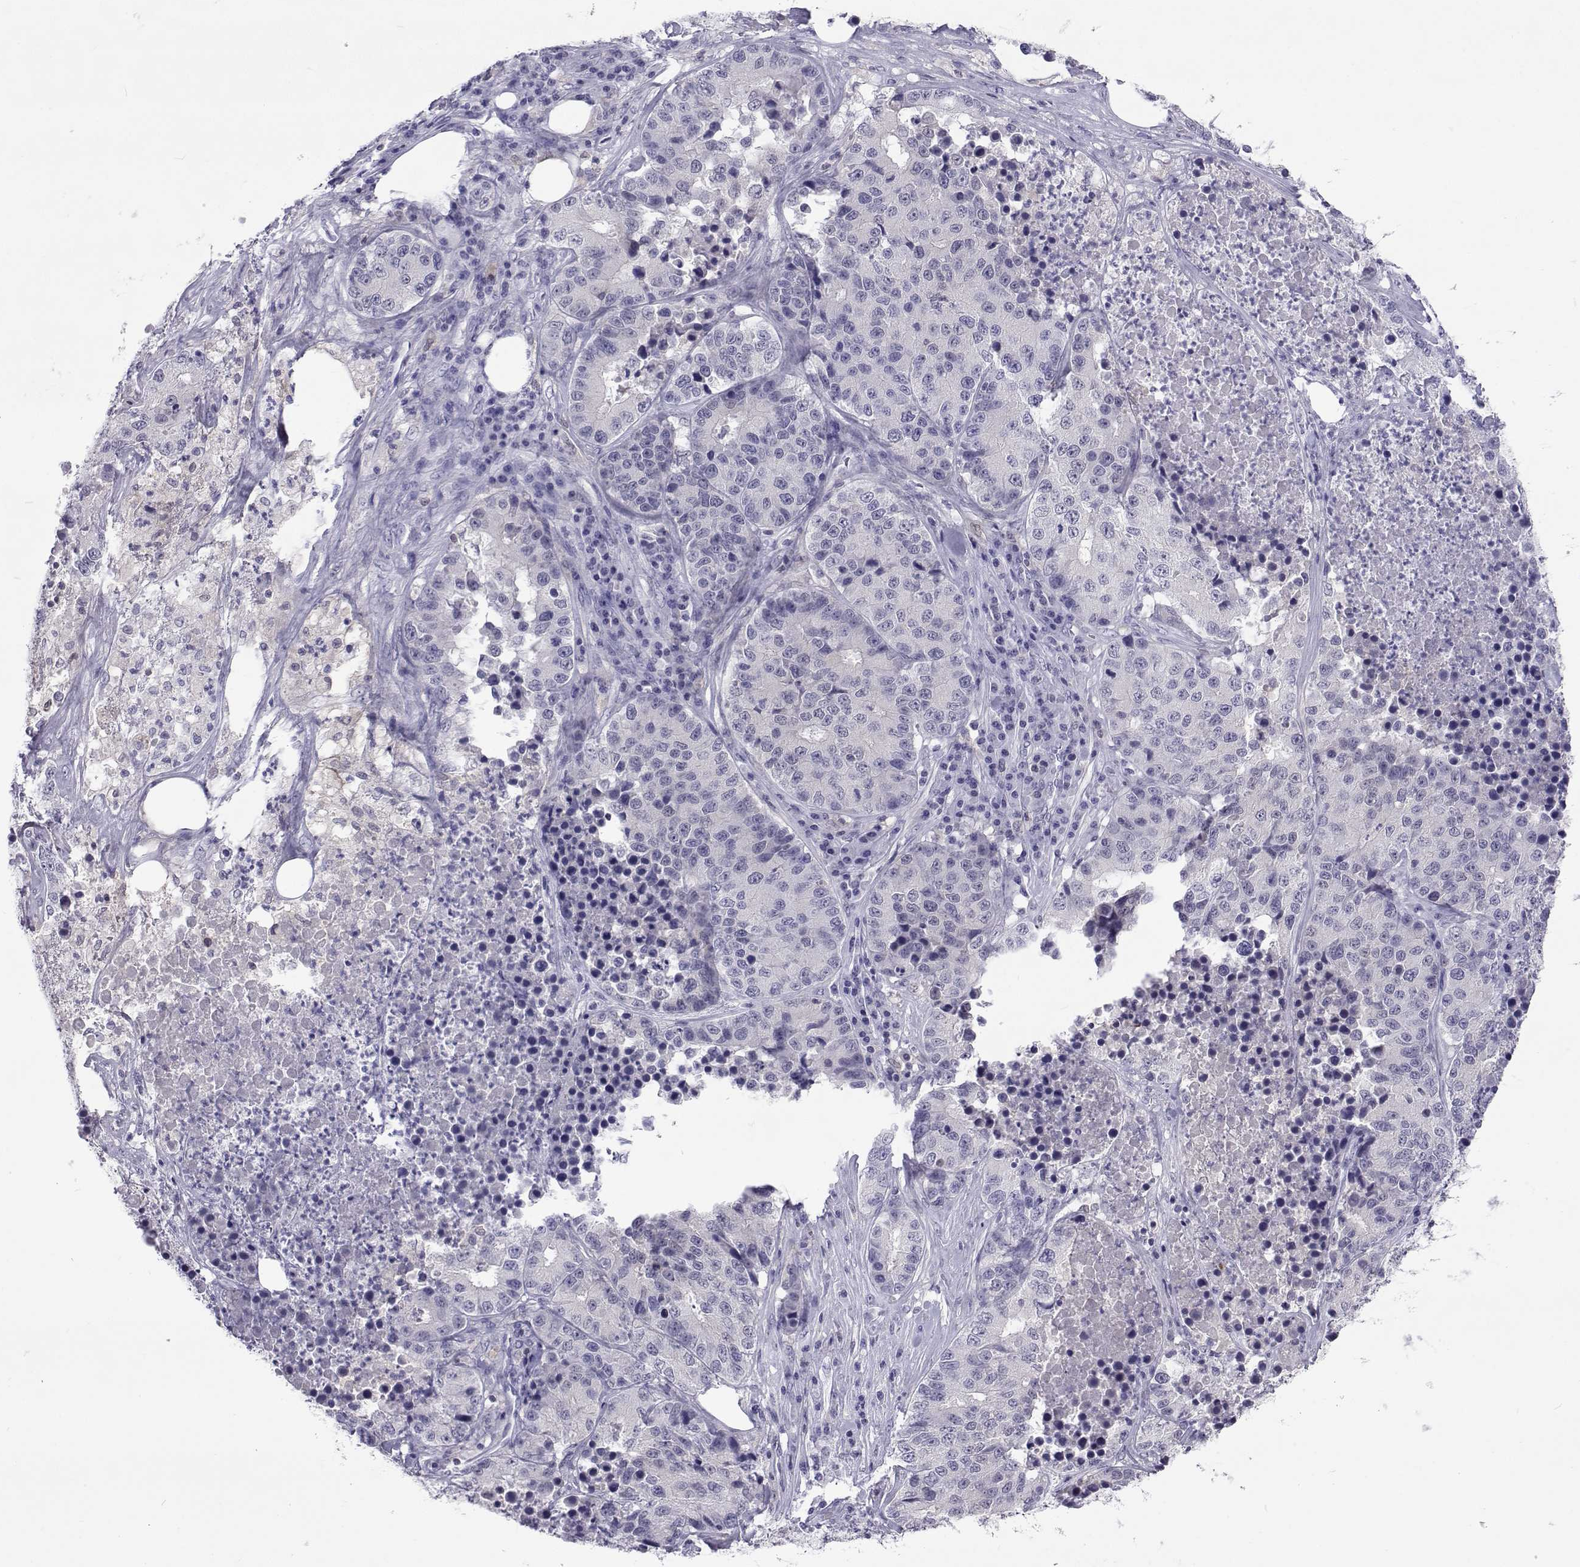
{"staining": {"intensity": "negative", "quantity": "none", "location": "none"}, "tissue": "stomach cancer", "cell_type": "Tumor cells", "image_type": "cancer", "snomed": [{"axis": "morphology", "description": "Adenocarcinoma, NOS"}, {"axis": "topography", "description": "Stomach"}], "caption": "Stomach cancer (adenocarcinoma) stained for a protein using IHC displays no staining tumor cells.", "gene": "GALM", "patient": {"sex": "male", "age": 71}}